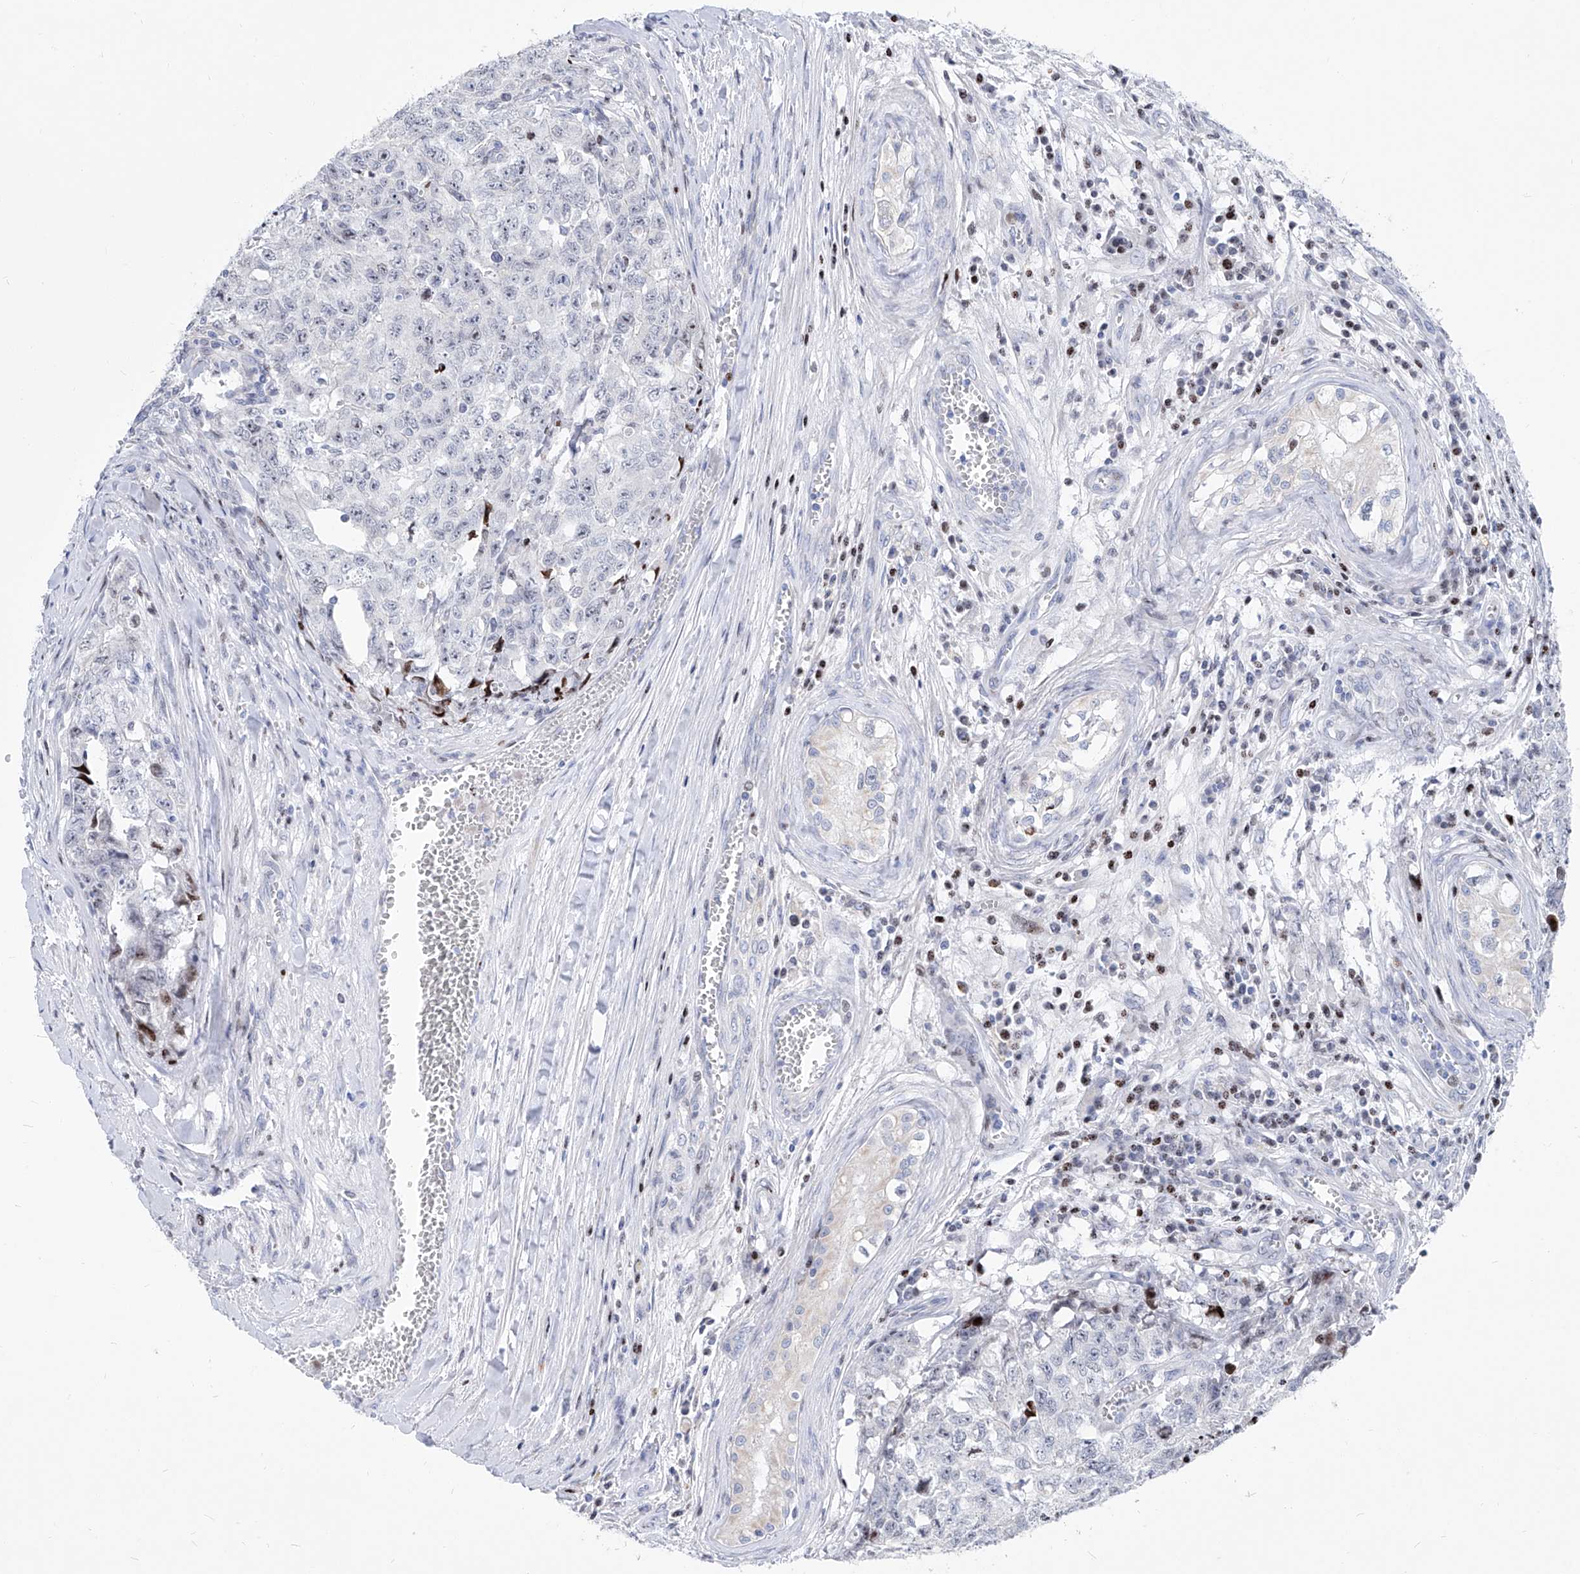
{"staining": {"intensity": "negative", "quantity": "none", "location": "none"}, "tissue": "testis cancer", "cell_type": "Tumor cells", "image_type": "cancer", "snomed": [{"axis": "morphology", "description": "Carcinoma, Embryonal, NOS"}, {"axis": "topography", "description": "Testis"}], "caption": "A micrograph of human testis cancer is negative for staining in tumor cells.", "gene": "FRS3", "patient": {"sex": "male", "age": 28}}